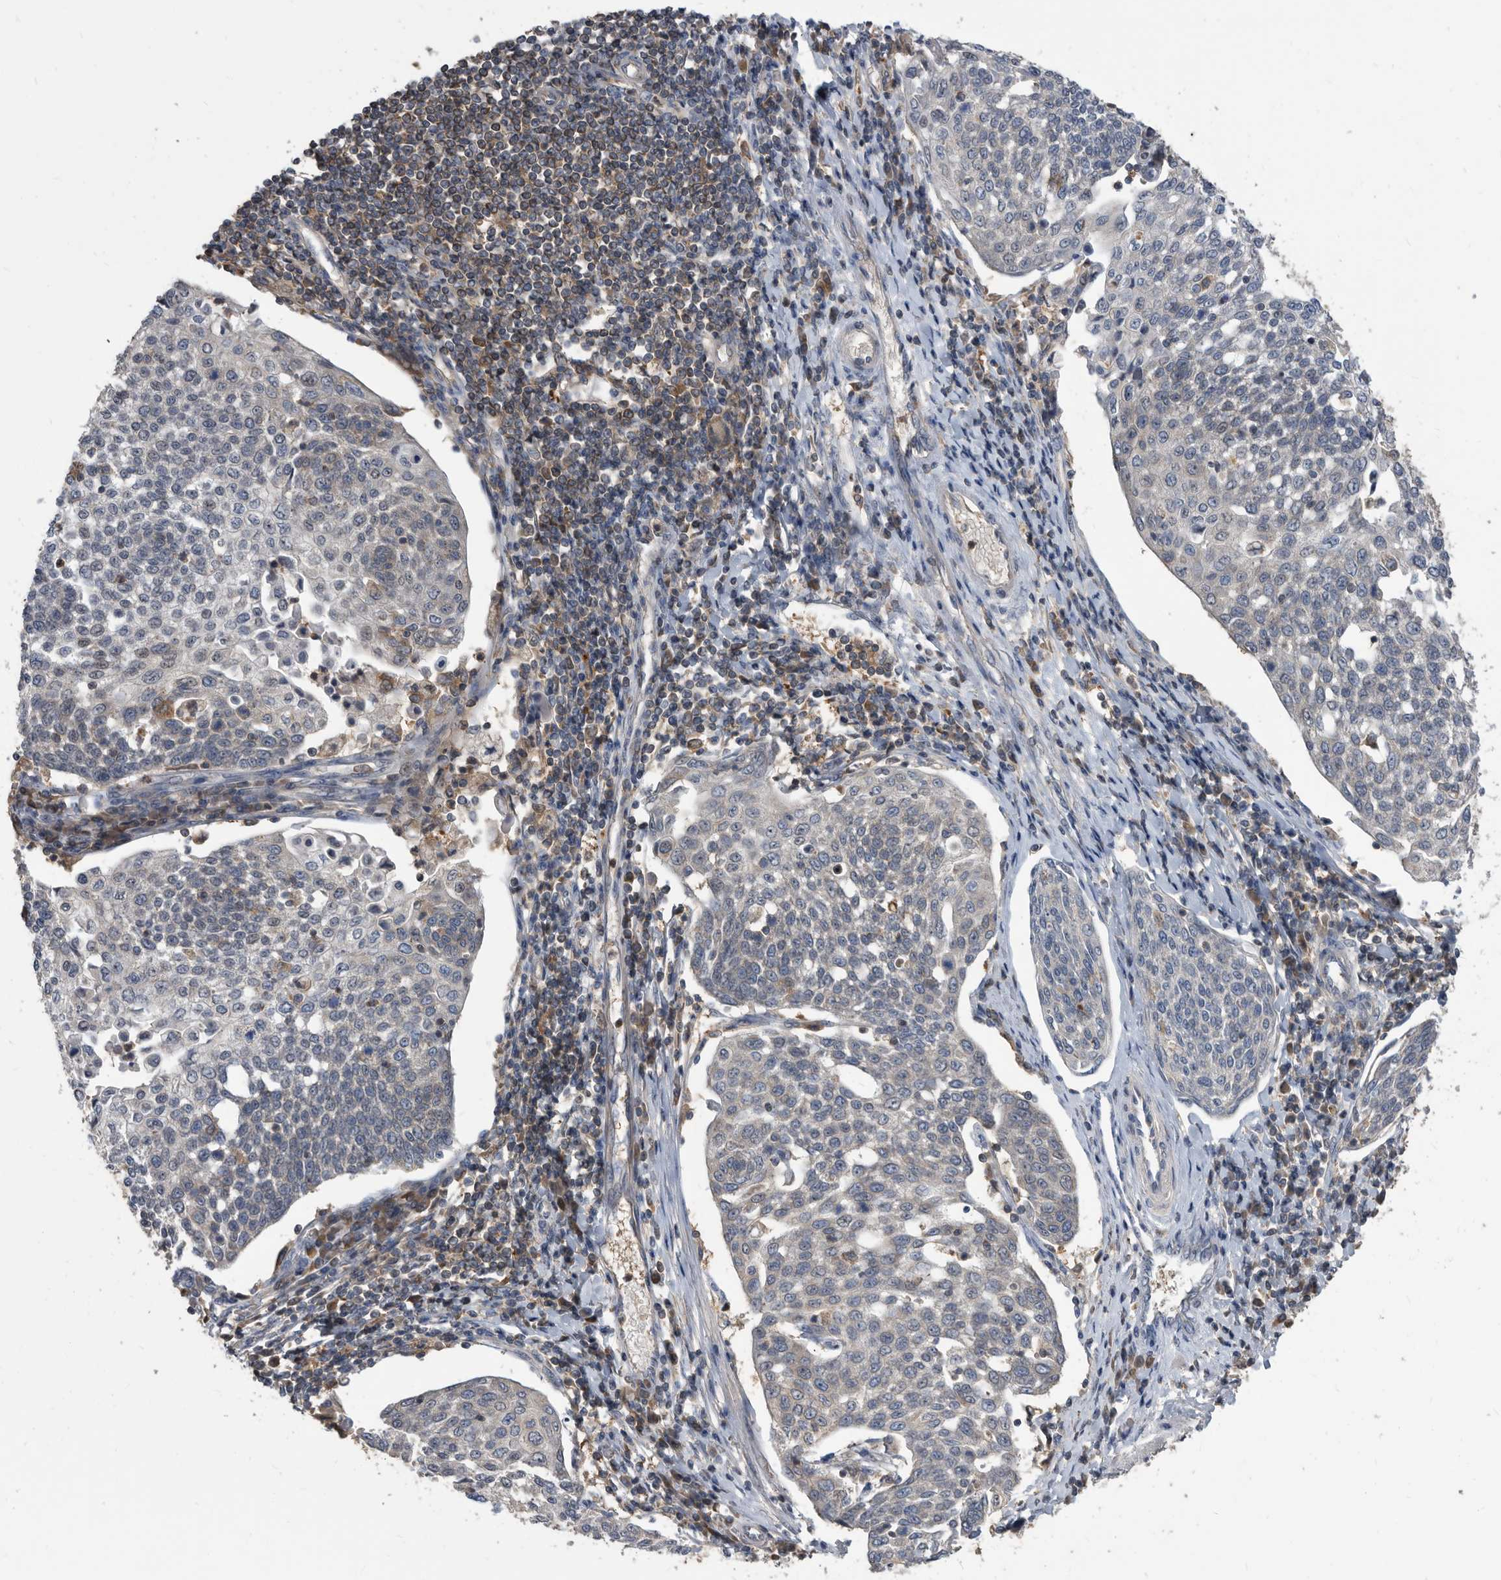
{"staining": {"intensity": "negative", "quantity": "none", "location": "none"}, "tissue": "cervical cancer", "cell_type": "Tumor cells", "image_type": "cancer", "snomed": [{"axis": "morphology", "description": "Squamous cell carcinoma, NOS"}, {"axis": "topography", "description": "Cervix"}], "caption": "Tumor cells are negative for protein expression in human cervical squamous cell carcinoma. (Stains: DAB immunohistochemistry with hematoxylin counter stain, Microscopy: brightfield microscopy at high magnification).", "gene": "APEH", "patient": {"sex": "female", "age": 34}}